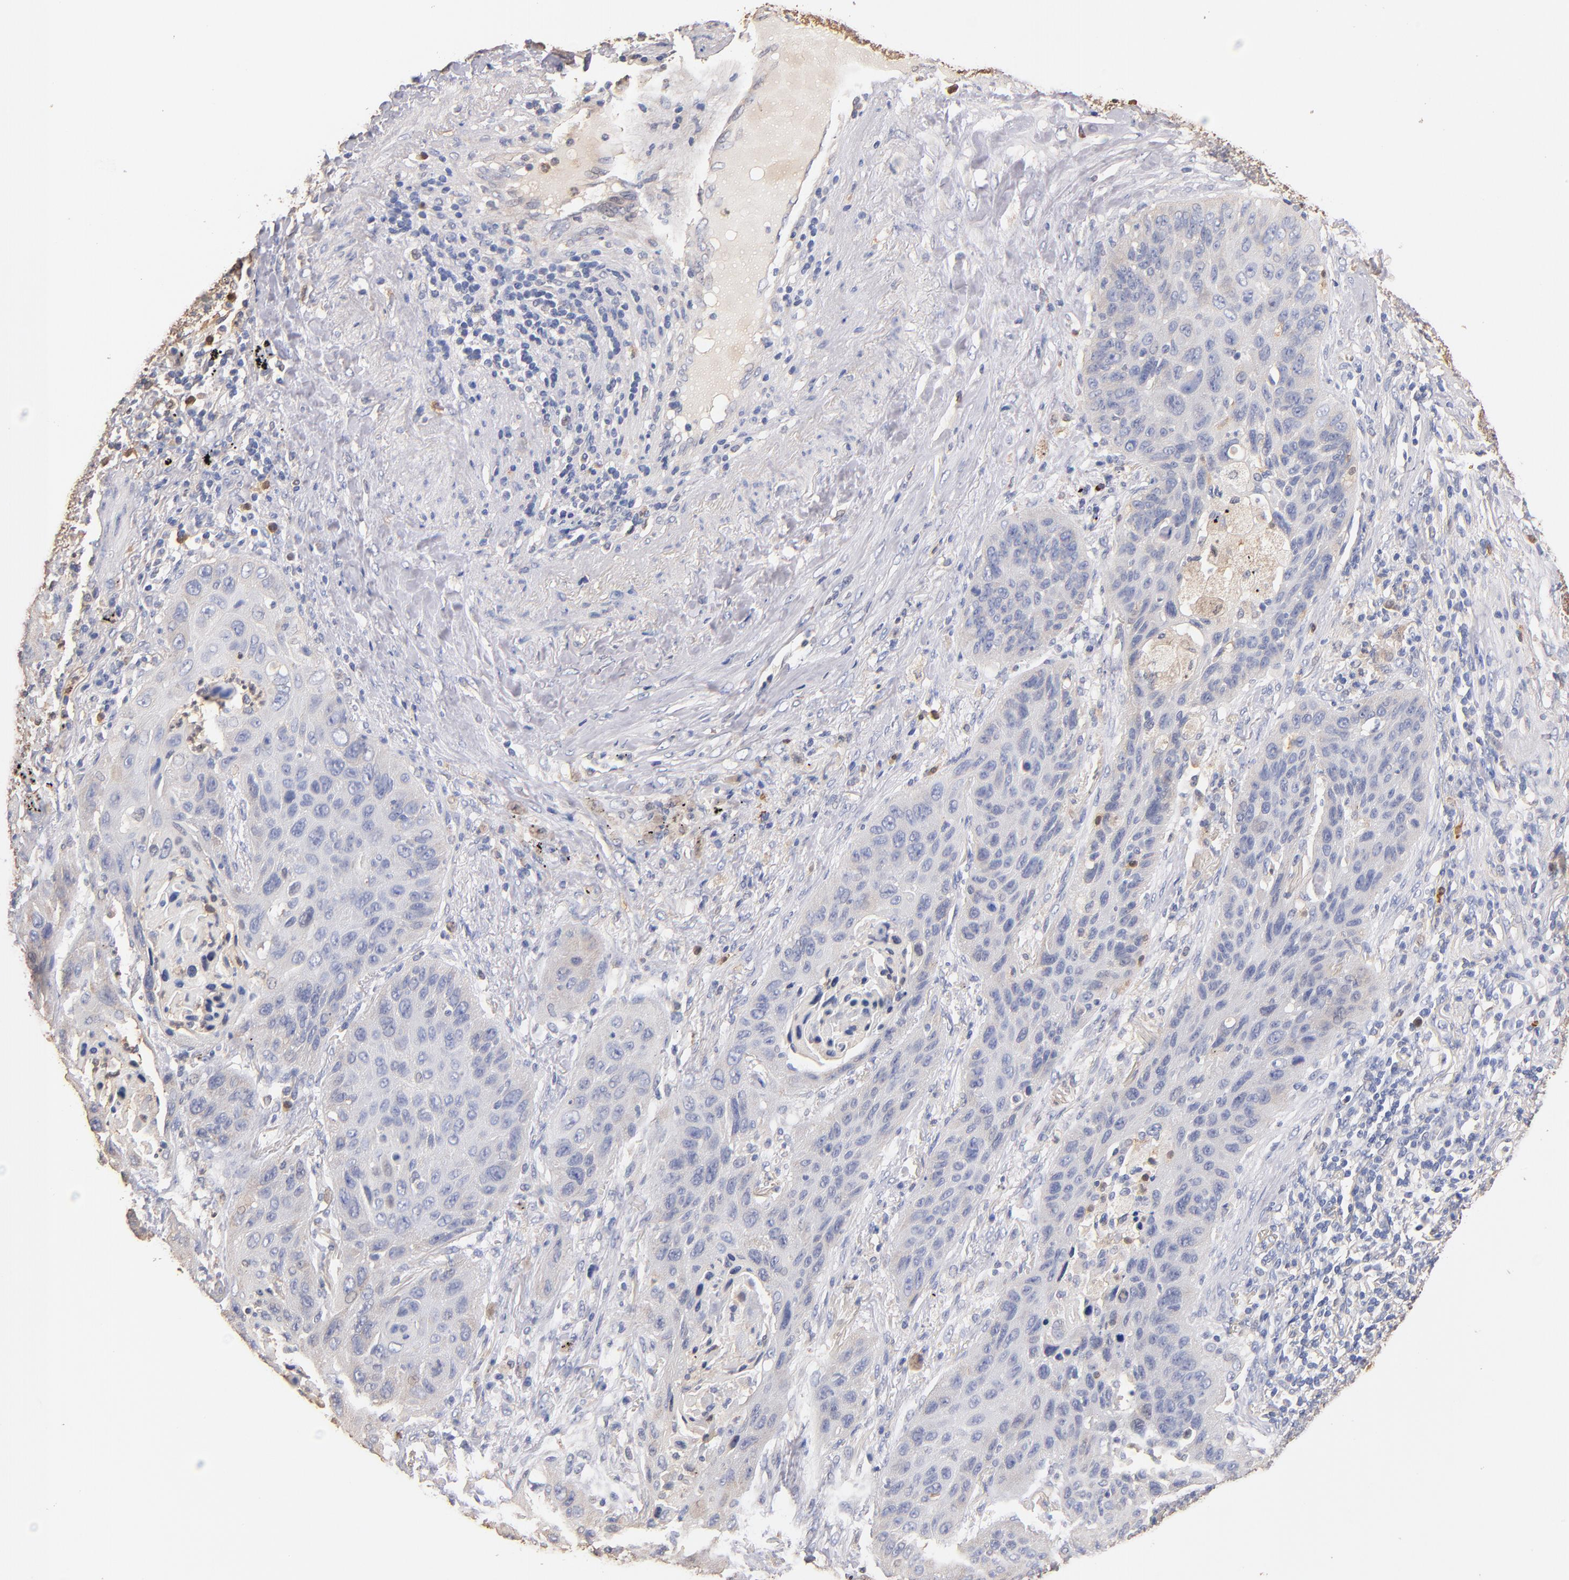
{"staining": {"intensity": "negative", "quantity": "none", "location": "none"}, "tissue": "lung cancer", "cell_type": "Tumor cells", "image_type": "cancer", "snomed": [{"axis": "morphology", "description": "Squamous cell carcinoma, NOS"}, {"axis": "topography", "description": "Lung"}], "caption": "Protein analysis of squamous cell carcinoma (lung) exhibits no significant expression in tumor cells.", "gene": "RO60", "patient": {"sex": "female", "age": 67}}